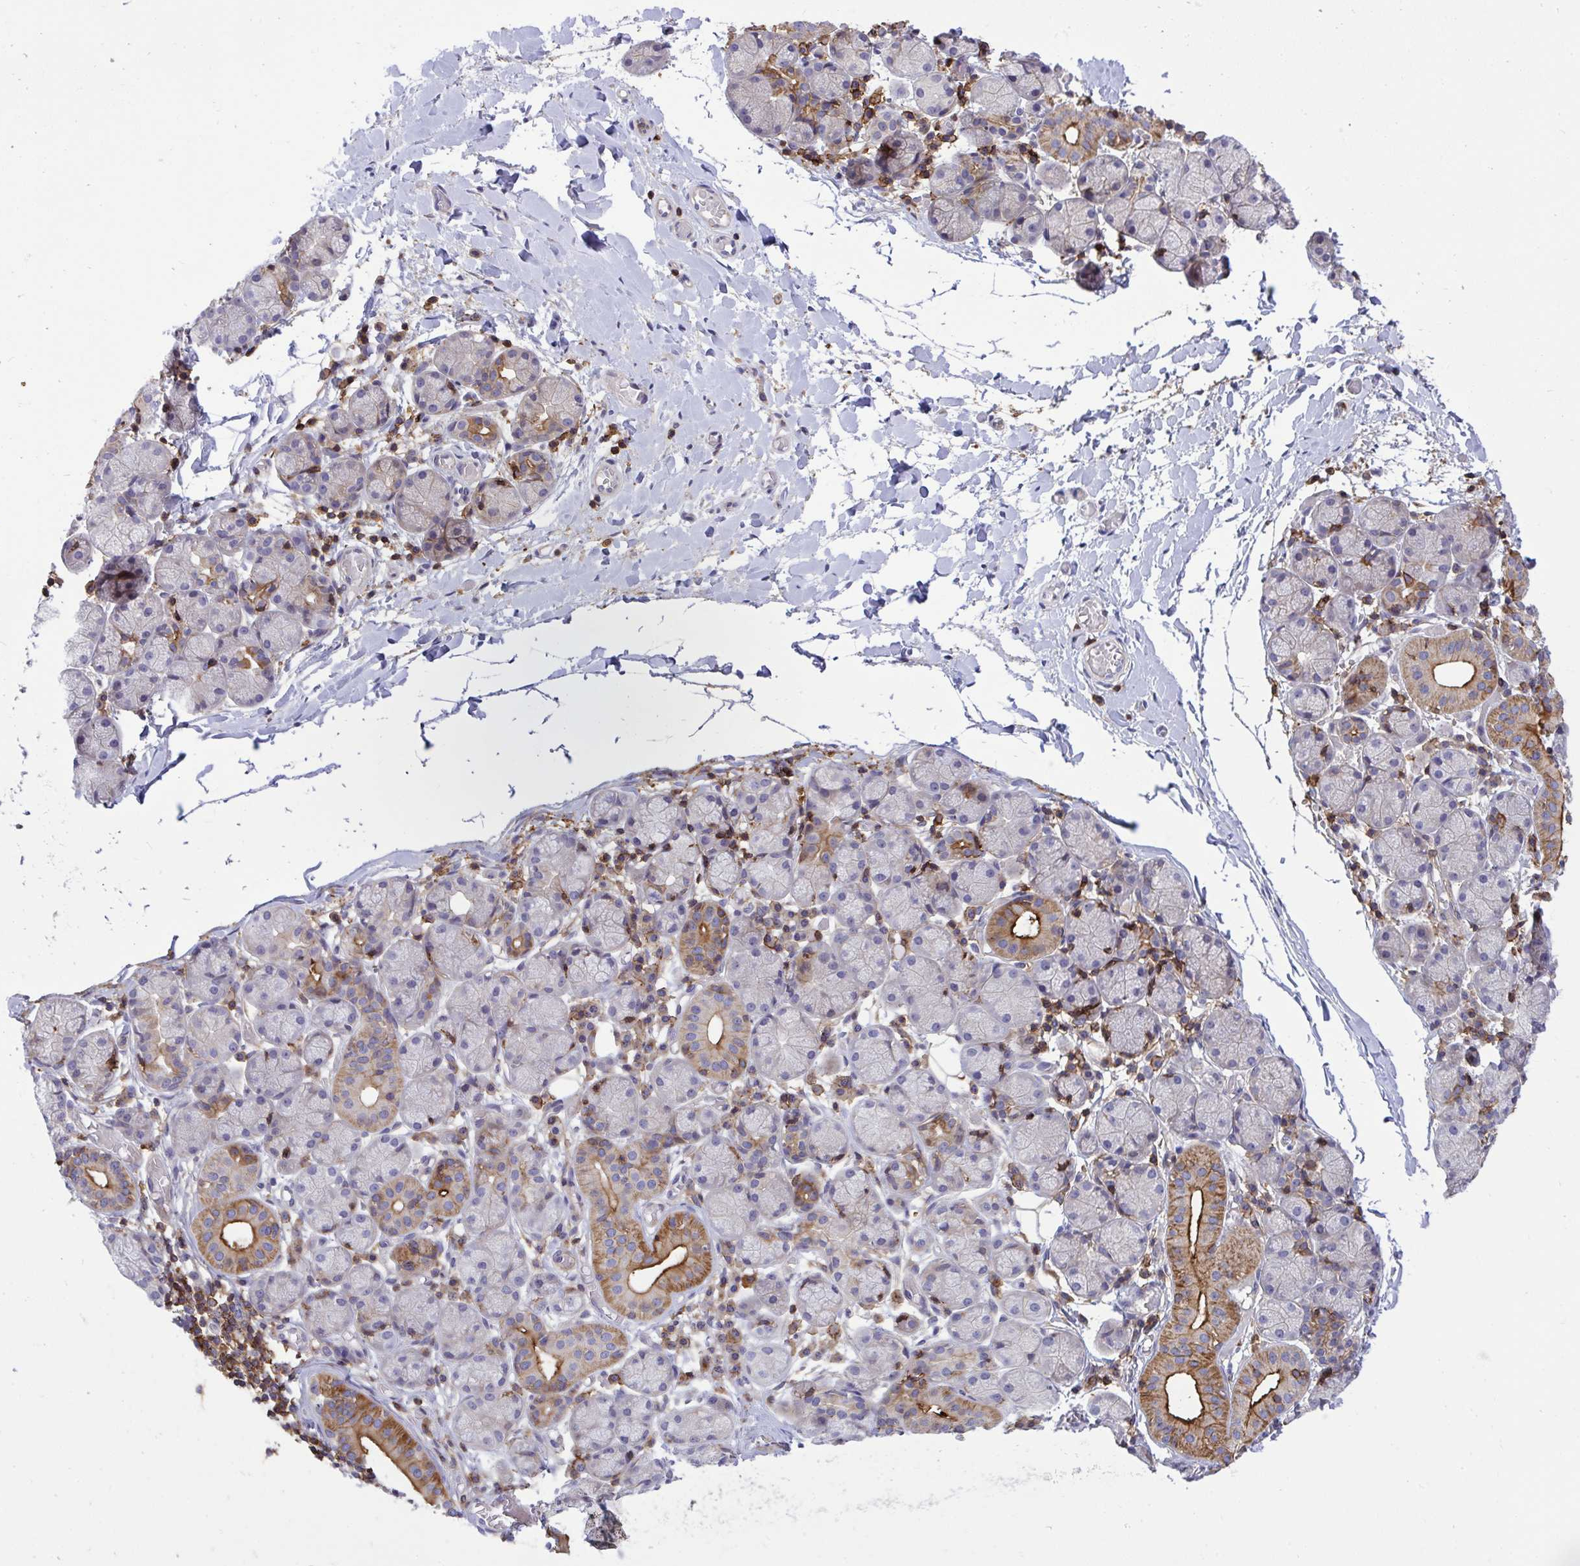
{"staining": {"intensity": "strong", "quantity": "<25%", "location": "cytoplasmic/membranous"}, "tissue": "salivary gland", "cell_type": "Glandular cells", "image_type": "normal", "snomed": [{"axis": "morphology", "description": "Normal tissue, NOS"}, {"axis": "topography", "description": "Salivary gland"}], "caption": "A high-resolution image shows immunohistochemistry staining of normal salivary gland, which shows strong cytoplasmic/membranous staining in approximately <25% of glandular cells. The protein is shown in brown color, while the nuclei are stained blue.", "gene": "ERI1", "patient": {"sex": "female", "age": 24}}